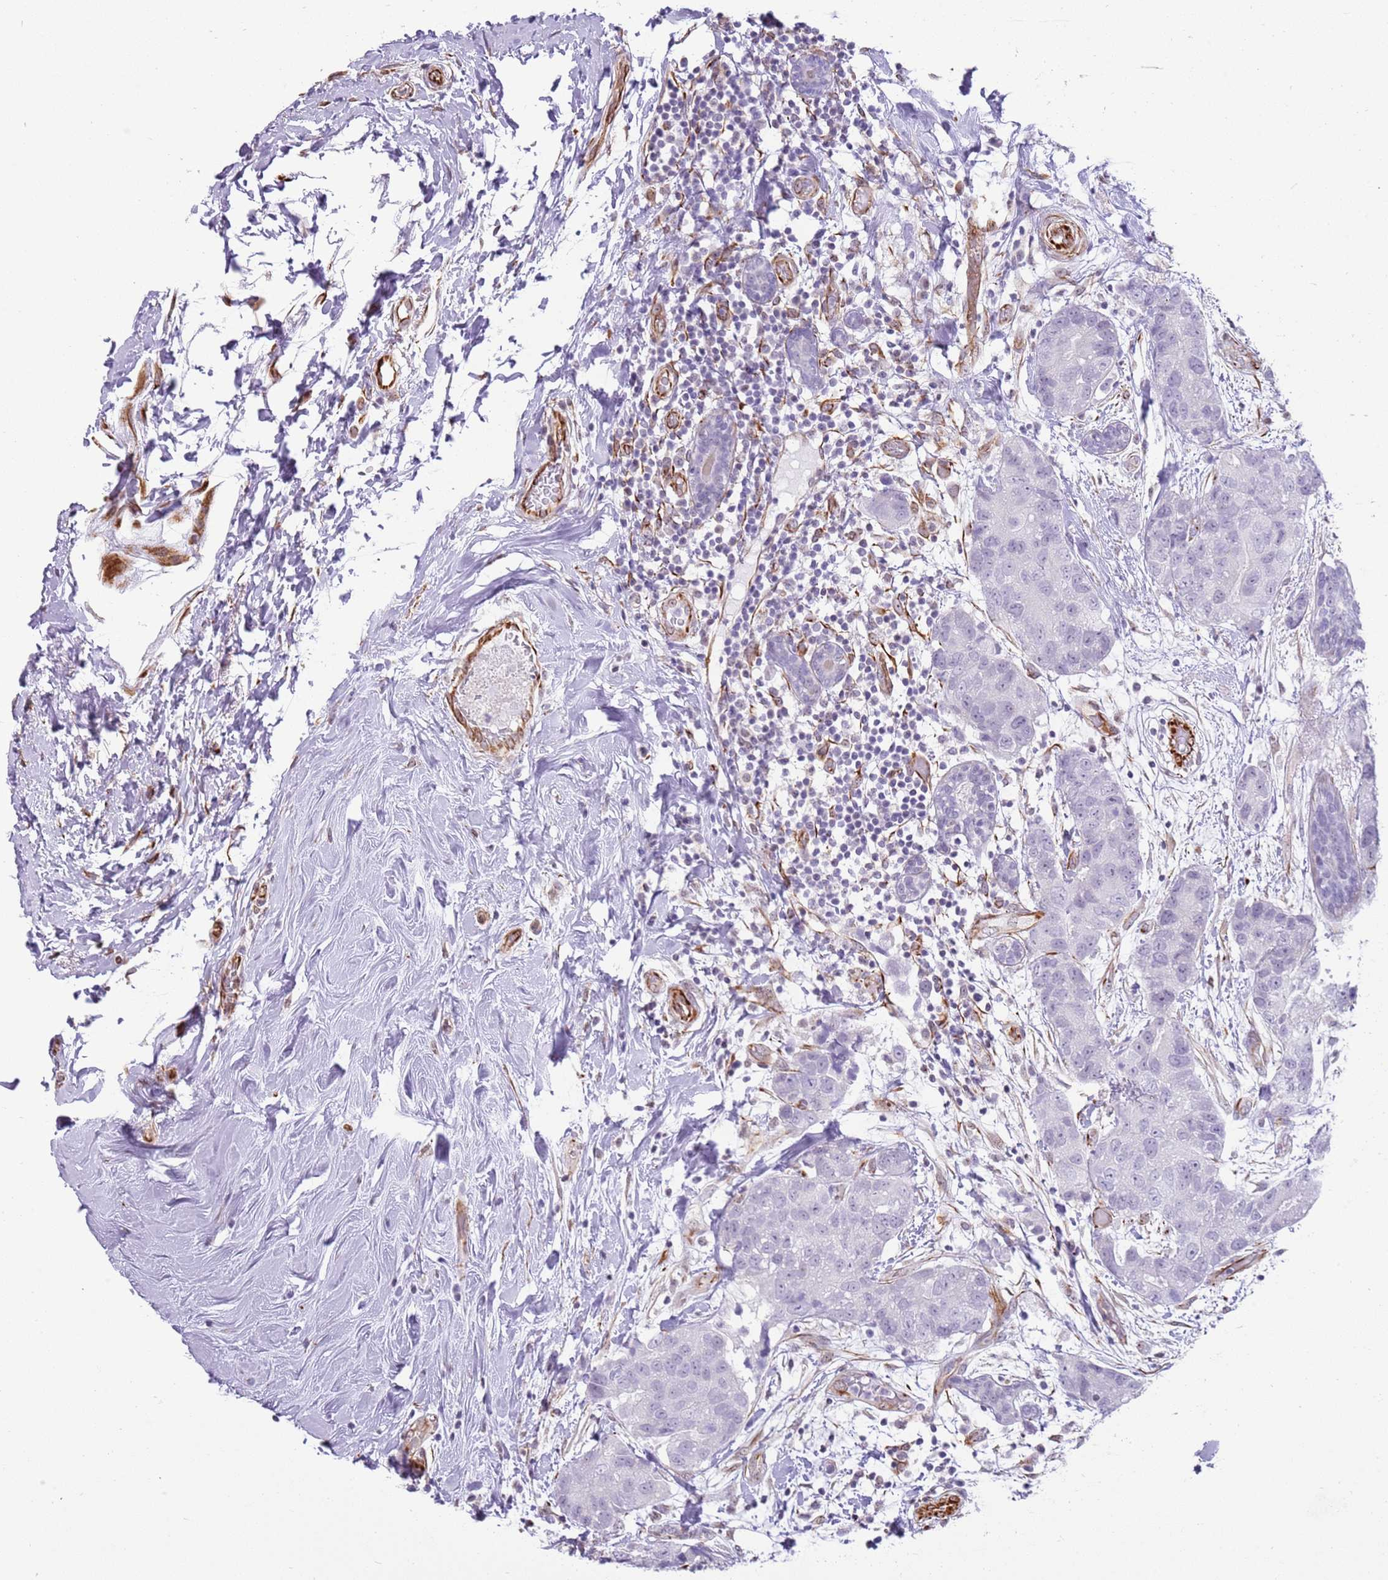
{"staining": {"intensity": "negative", "quantity": "none", "location": "none"}, "tissue": "breast cancer", "cell_type": "Tumor cells", "image_type": "cancer", "snomed": [{"axis": "morphology", "description": "Duct carcinoma"}, {"axis": "topography", "description": "Breast"}], "caption": "There is no significant expression in tumor cells of intraductal carcinoma (breast).", "gene": "NBPF3", "patient": {"sex": "female", "age": 62}}